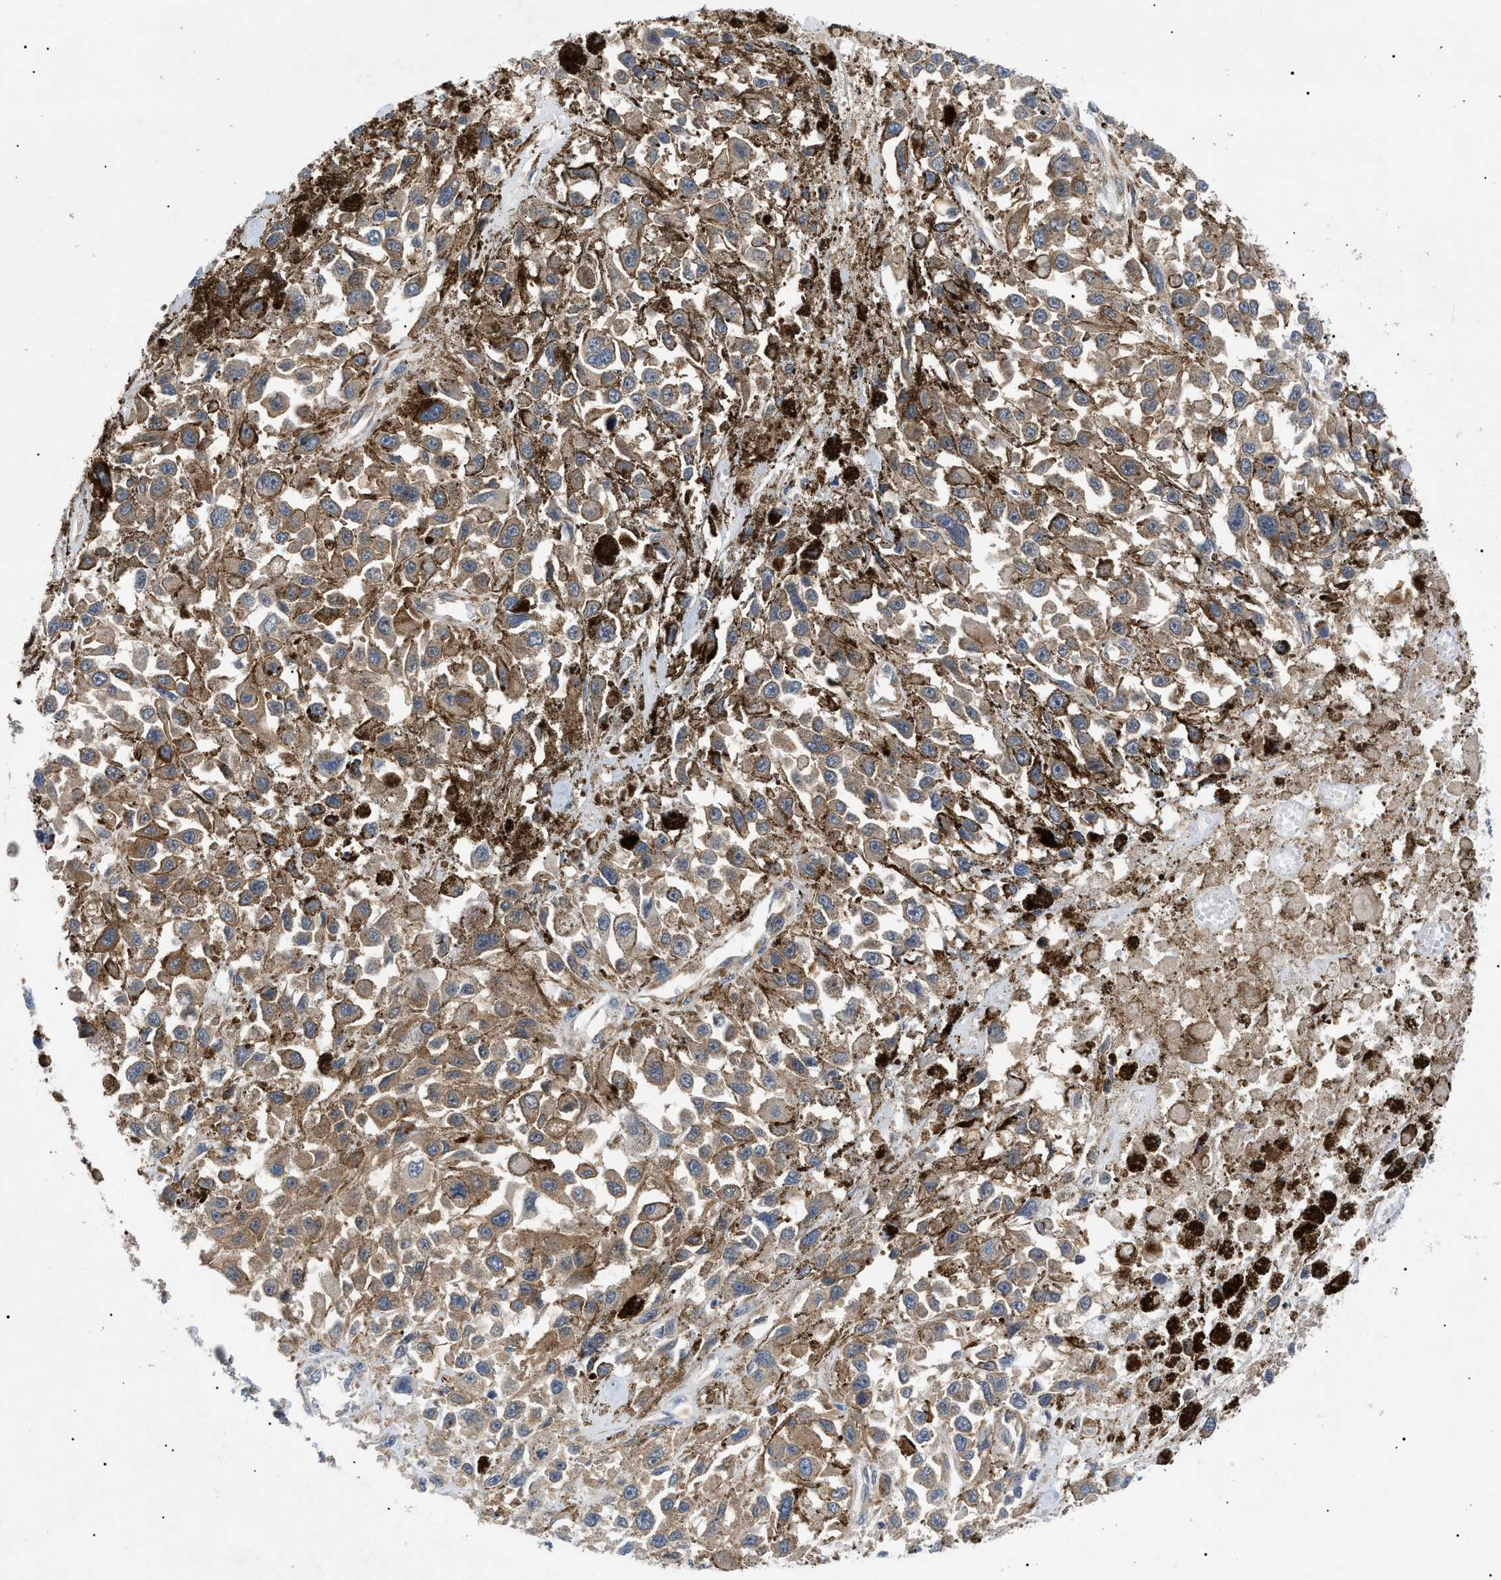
{"staining": {"intensity": "moderate", "quantity": ">75%", "location": "cytoplasmic/membranous"}, "tissue": "melanoma", "cell_type": "Tumor cells", "image_type": "cancer", "snomed": [{"axis": "morphology", "description": "Malignant melanoma, Metastatic site"}, {"axis": "topography", "description": "Lymph node"}], "caption": "A high-resolution image shows immunohistochemistry staining of melanoma, which exhibits moderate cytoplasmic/membranous expression in about >75% of tumor cells.", "gene": "RIPK1", "patient": {"sex": "male", "age": 59}}